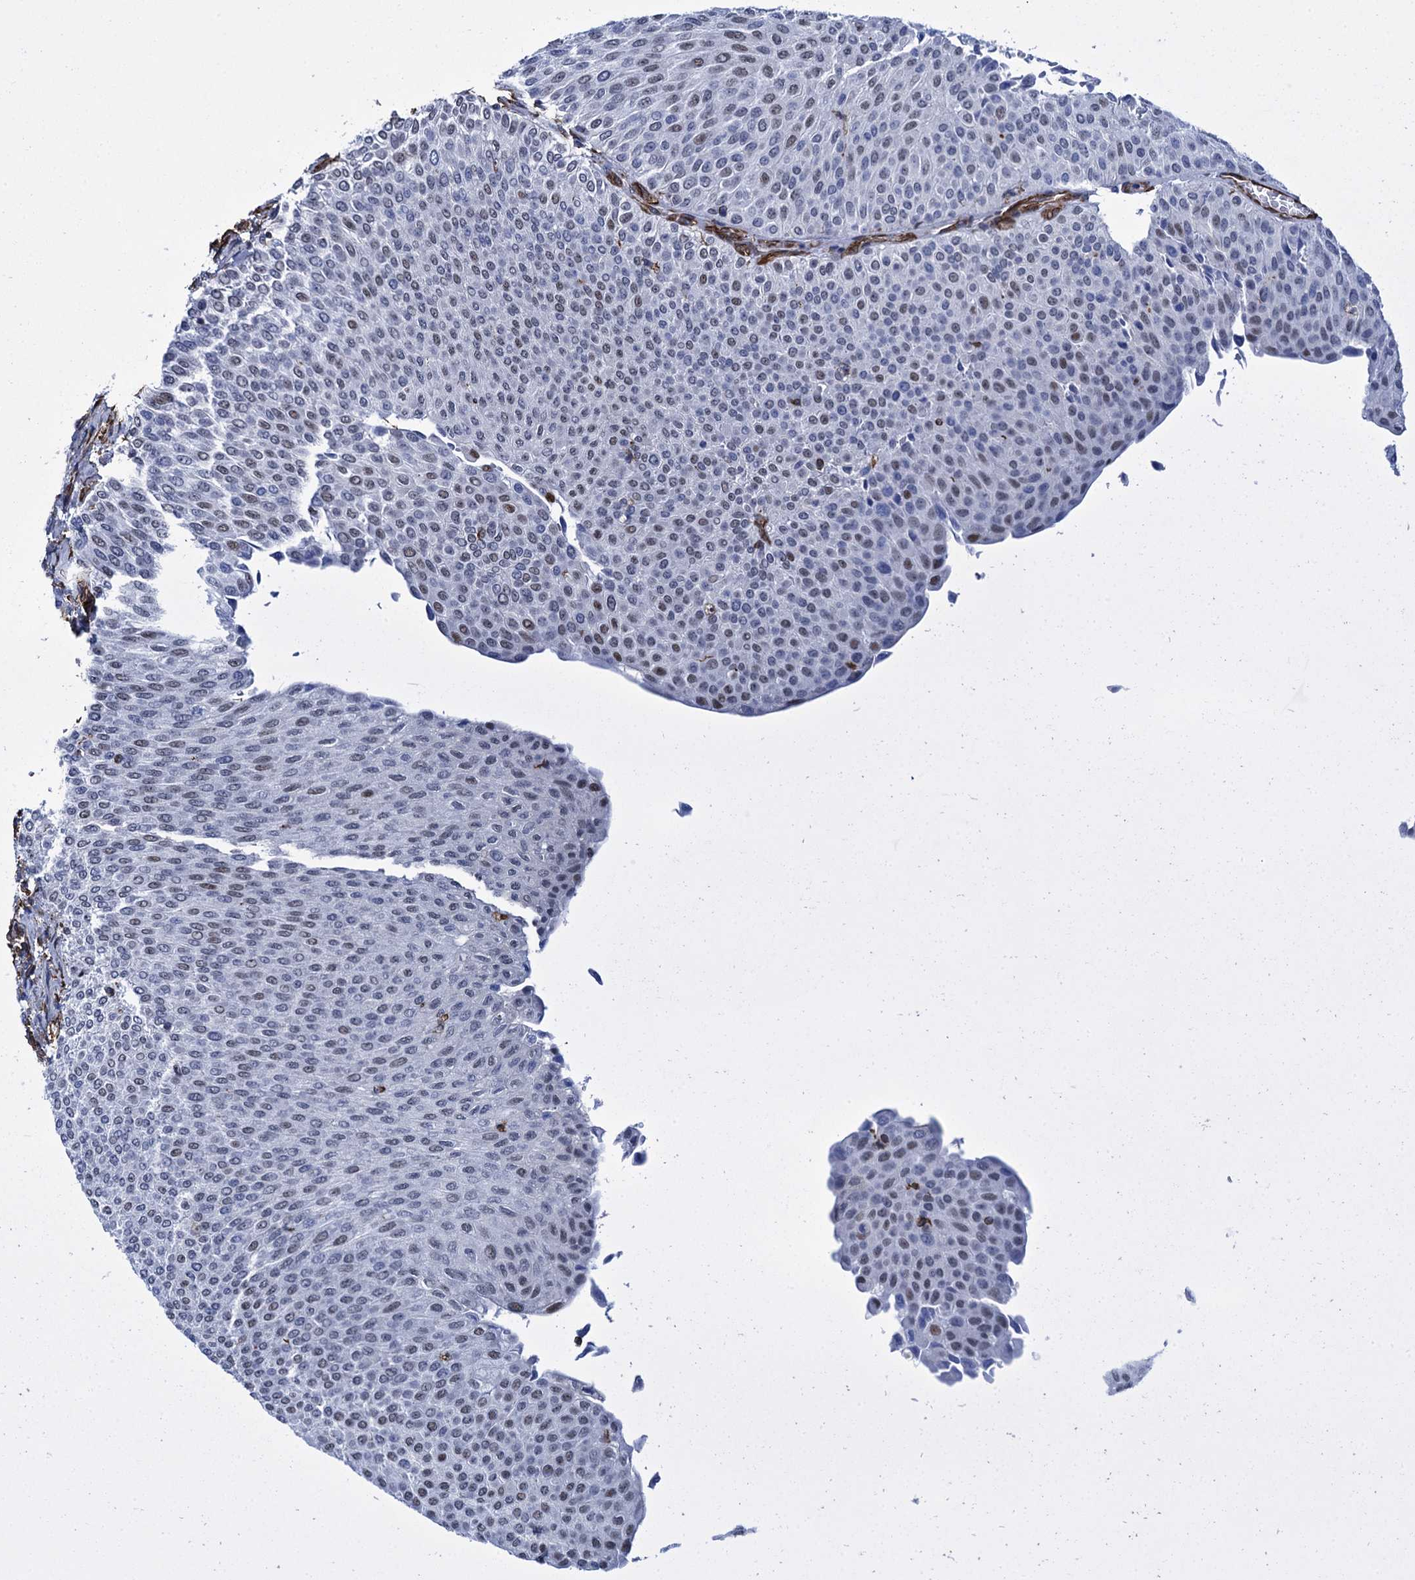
{"staining": {"intensity": "weak", "quantity": "25%-75%", "location": "nuclear"}, "tissue": "urothelial cancer", "cell_type": "Tumor cells", "image_type": "cancer", "snomed": [{"axis": "morphology", "description": "Urothelial carcinoma, Low grade"}, {"axis": "topography", "description": "Urinary bladder"}], "caption": "Immunohistochemical staining of human urothelial cancer displays low levels of weak nuclear protein staining in approximately 25%-75% of tumor cells.", "gene": "PGM2", "patient": {"sex": "male", "age": 78}}